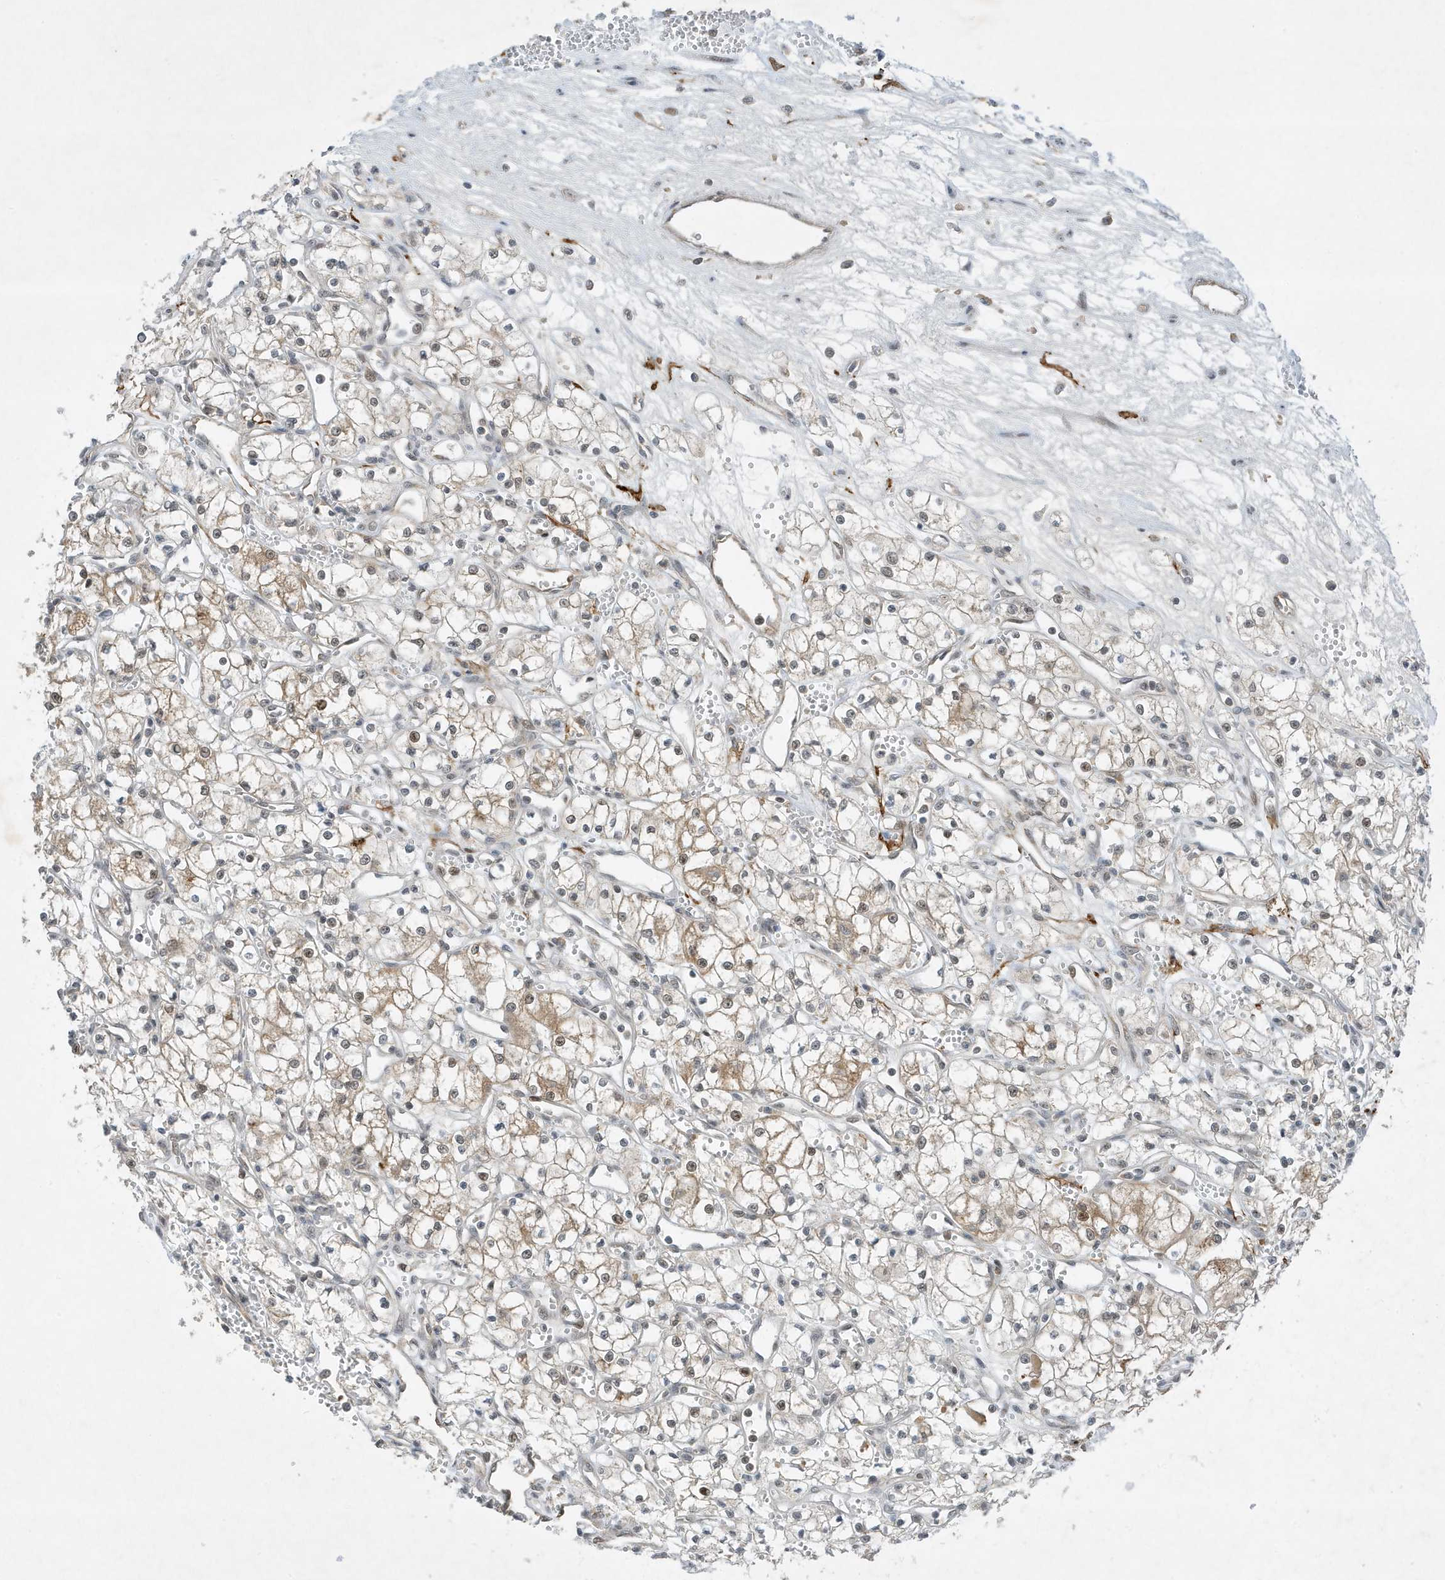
{"staining": {"intensity": "weak", "quantity": "25%-75%", "location": "cytoplasmic/membranous"}, "tissue": "renal cancer", "cell_type": "Tumor cells", "image_type": "cancer", "snomed": [{"axis": "morphology", "description": "Adenocarcinoma, NOS"}, {"axis": "topography", "description": "Kidney"}], "caption": "High-power microscopy captured an immunohistochemistry micrograph of renal cancer, revealing weak cytoplasmic/membranous positivity in about 25%-75% of tumor cells. Immunohistochemistry (ihc) stains the protein of interest in brown and the nuclei are stained blue.", "gene": "MAST3", "patient": {"sex": "male", "age": 59}}